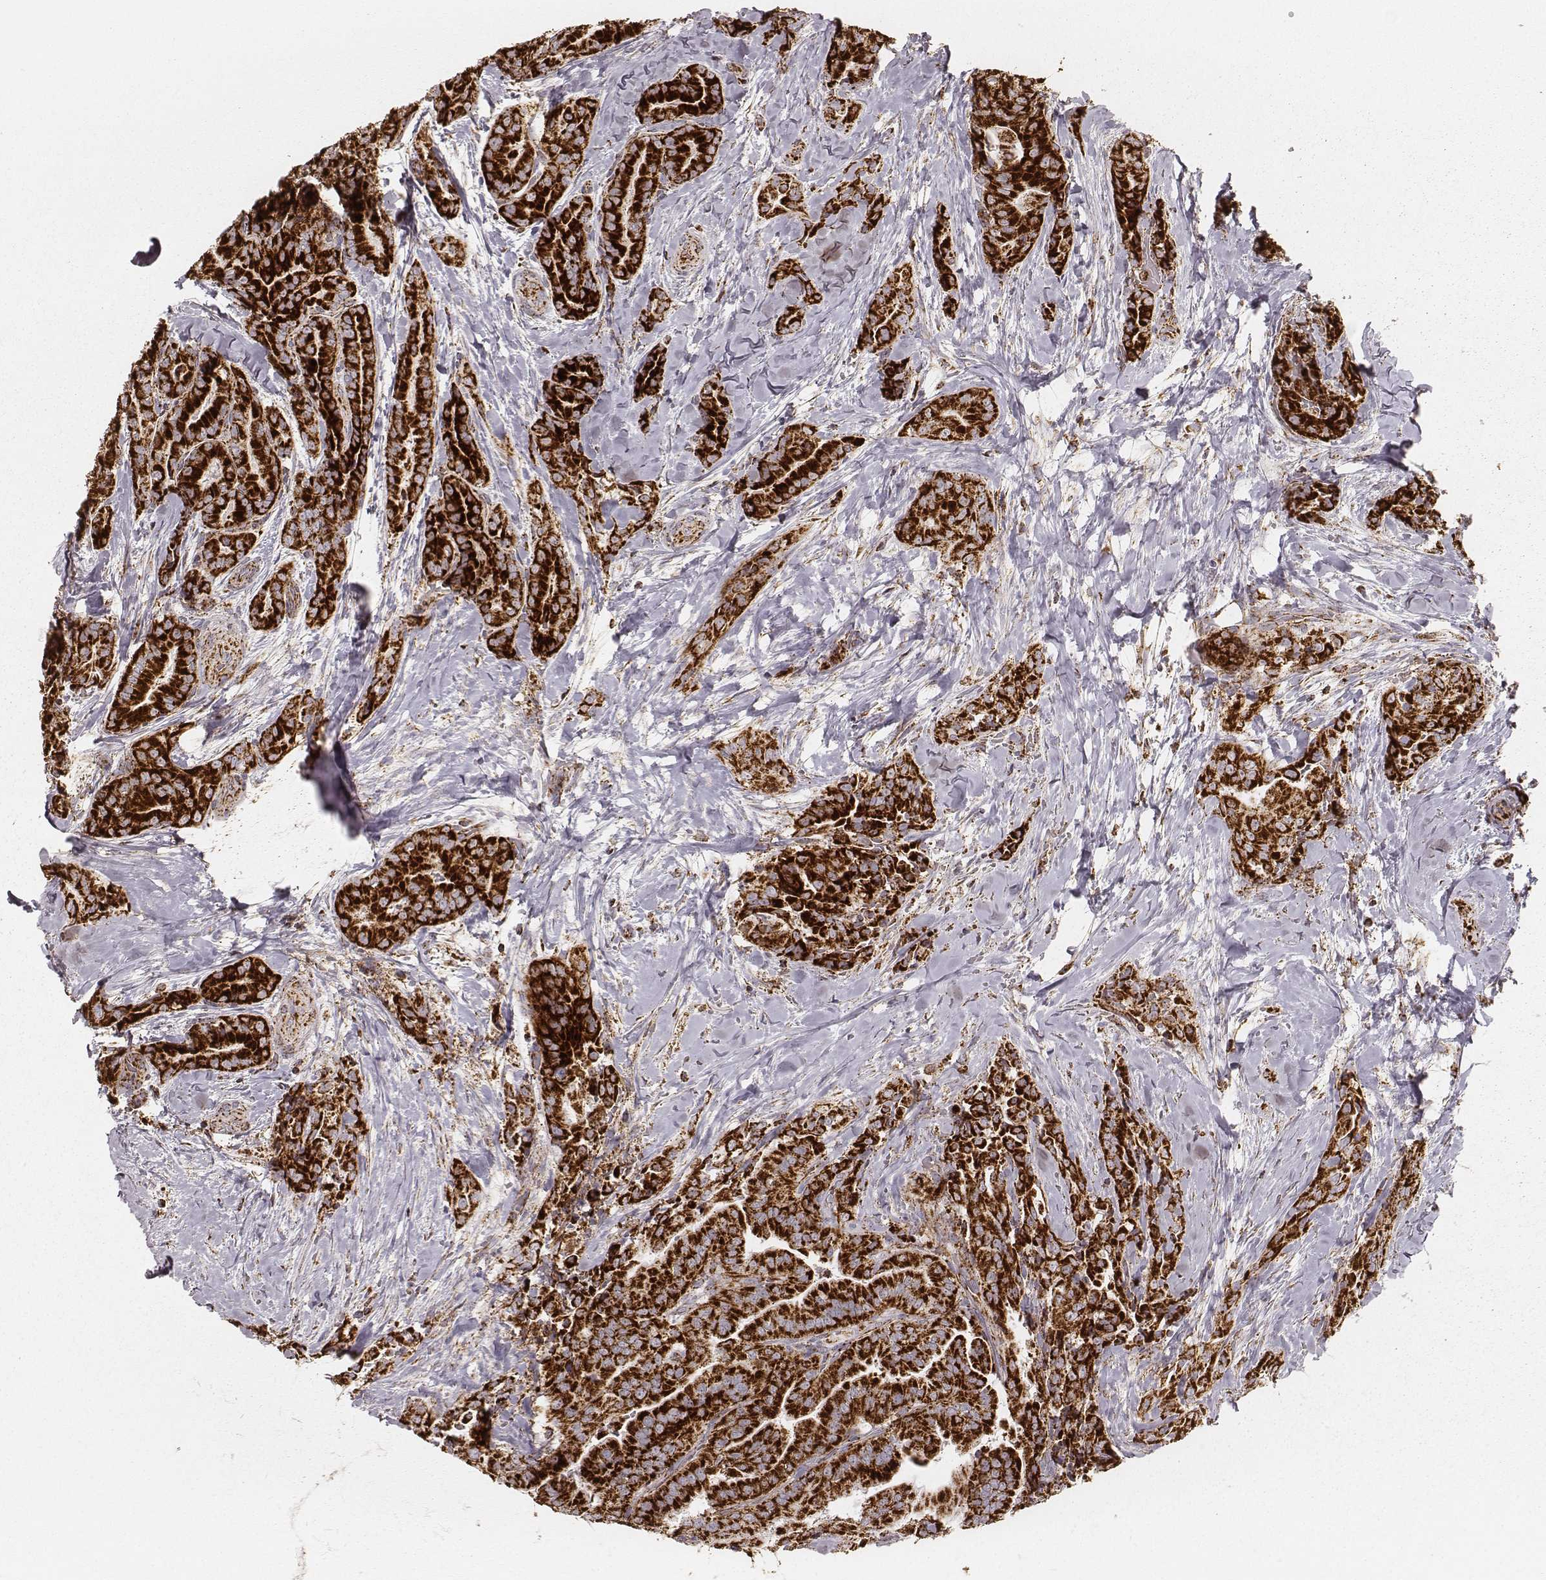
{"staining": {"intensity": "strong", "quantity": ">75%", "location": "cytoplasmic/membranous"}, "tissue": "thyroid cancer", "cell_type": "Tumor cells", "image_type": "cancer", "snomed": [{"axis": "morphology", "description": "Papillary adenocarcinoma, NOS"}, {"axis": "topography", "description": "Thyroid gland"}], "caption": "Immunohistochemical staining of human thyroid cancer (papillary adenocarcinoma) shows high levels of strong cytoplasmic/membranous expression in about >75% of tumor cells.", "gene": "CS", "patient": {"sex": "male", "age": 61}}